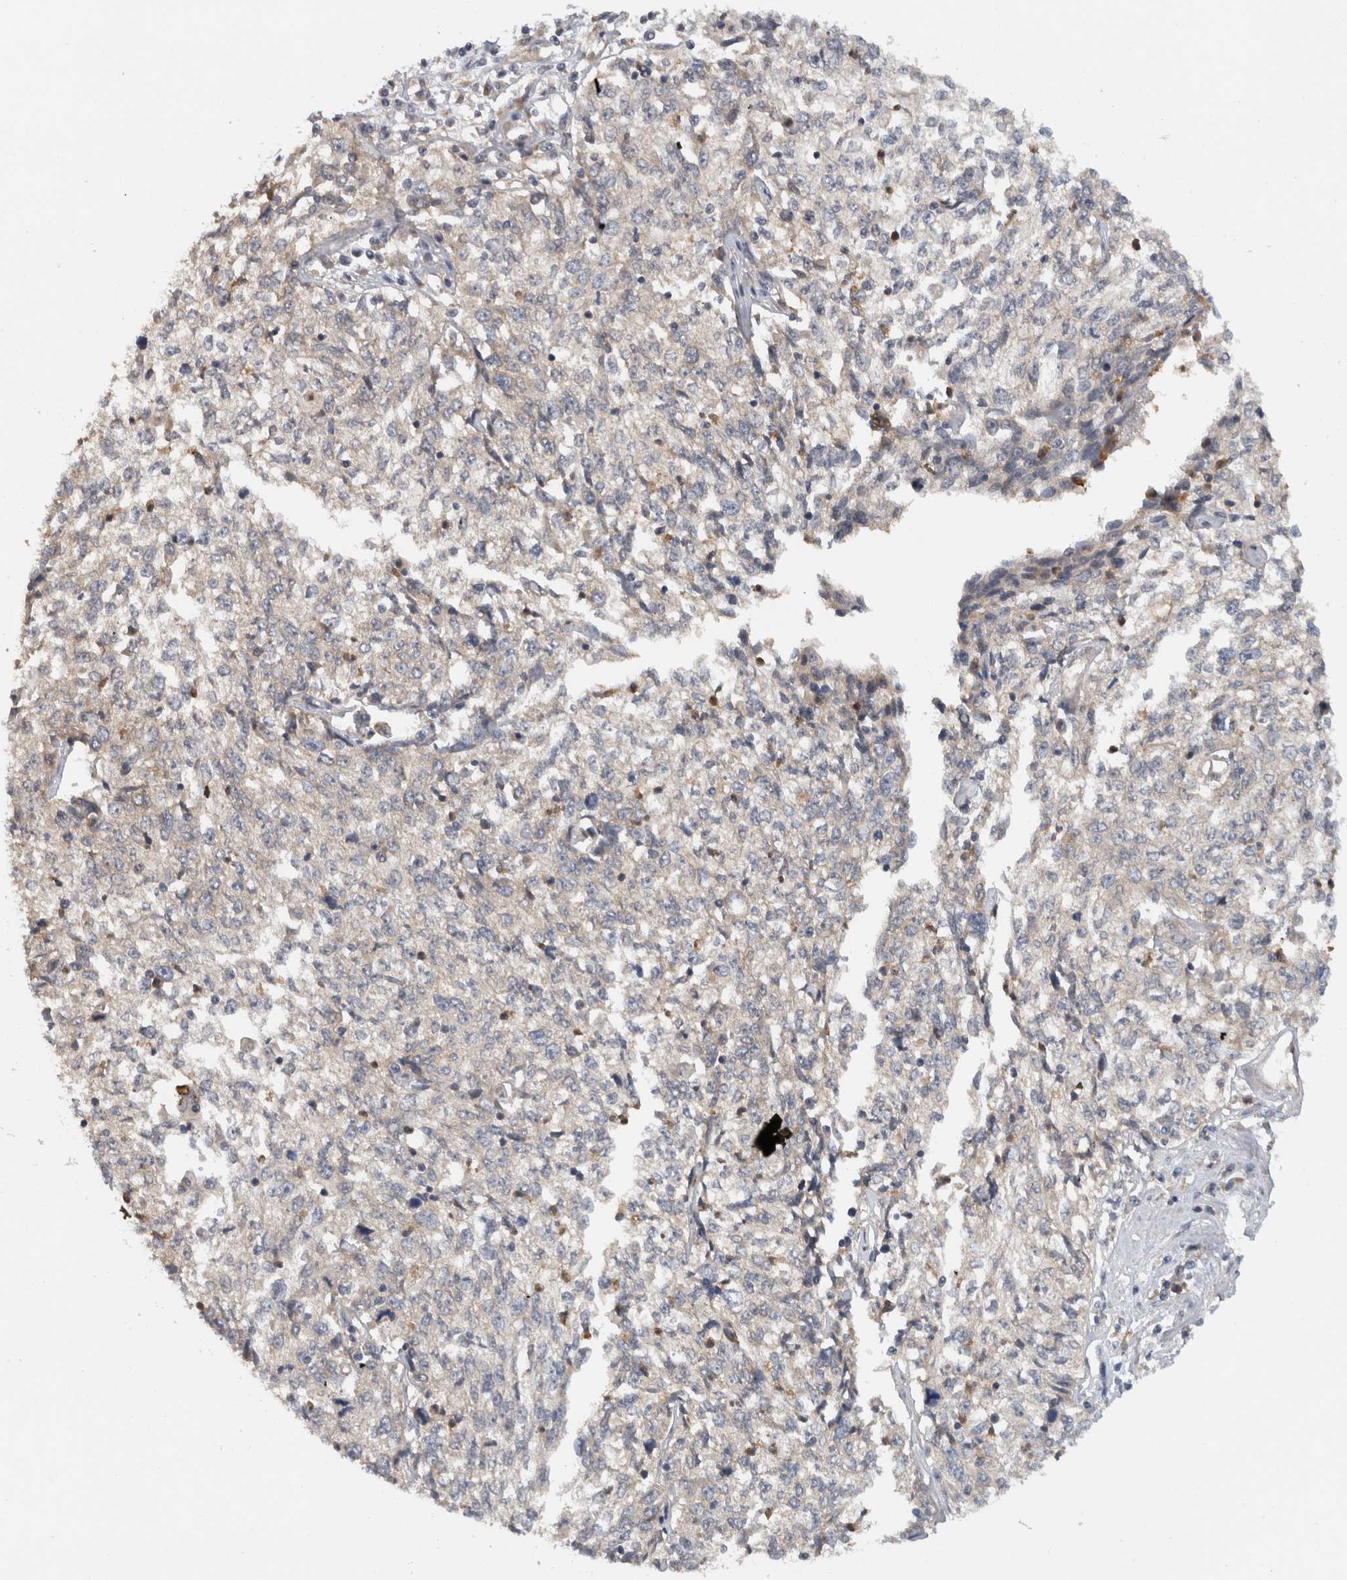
{"staining": {"intensity": "weak", "quantity": "<25%", "location": "cytoplasmic/membranous"}, "tissue": "cervical cancer", "cell_type": "Tumor cells", "image_type": "cancer", "snomed": [{"axis": "morphology", "description": "Squamous cell carcinoma, NOS"}, {"axis": "topography", "description": "Cervix"}], "caption": "An immunohistochemistry (IHC) image of squamous cell carcinoma (cervical) is shown. There is no staining in tumor cells of squamous cell carcinoma (cervical).", "gene": "VEPH1", "patient": {"sex": "female", "age": 57}}